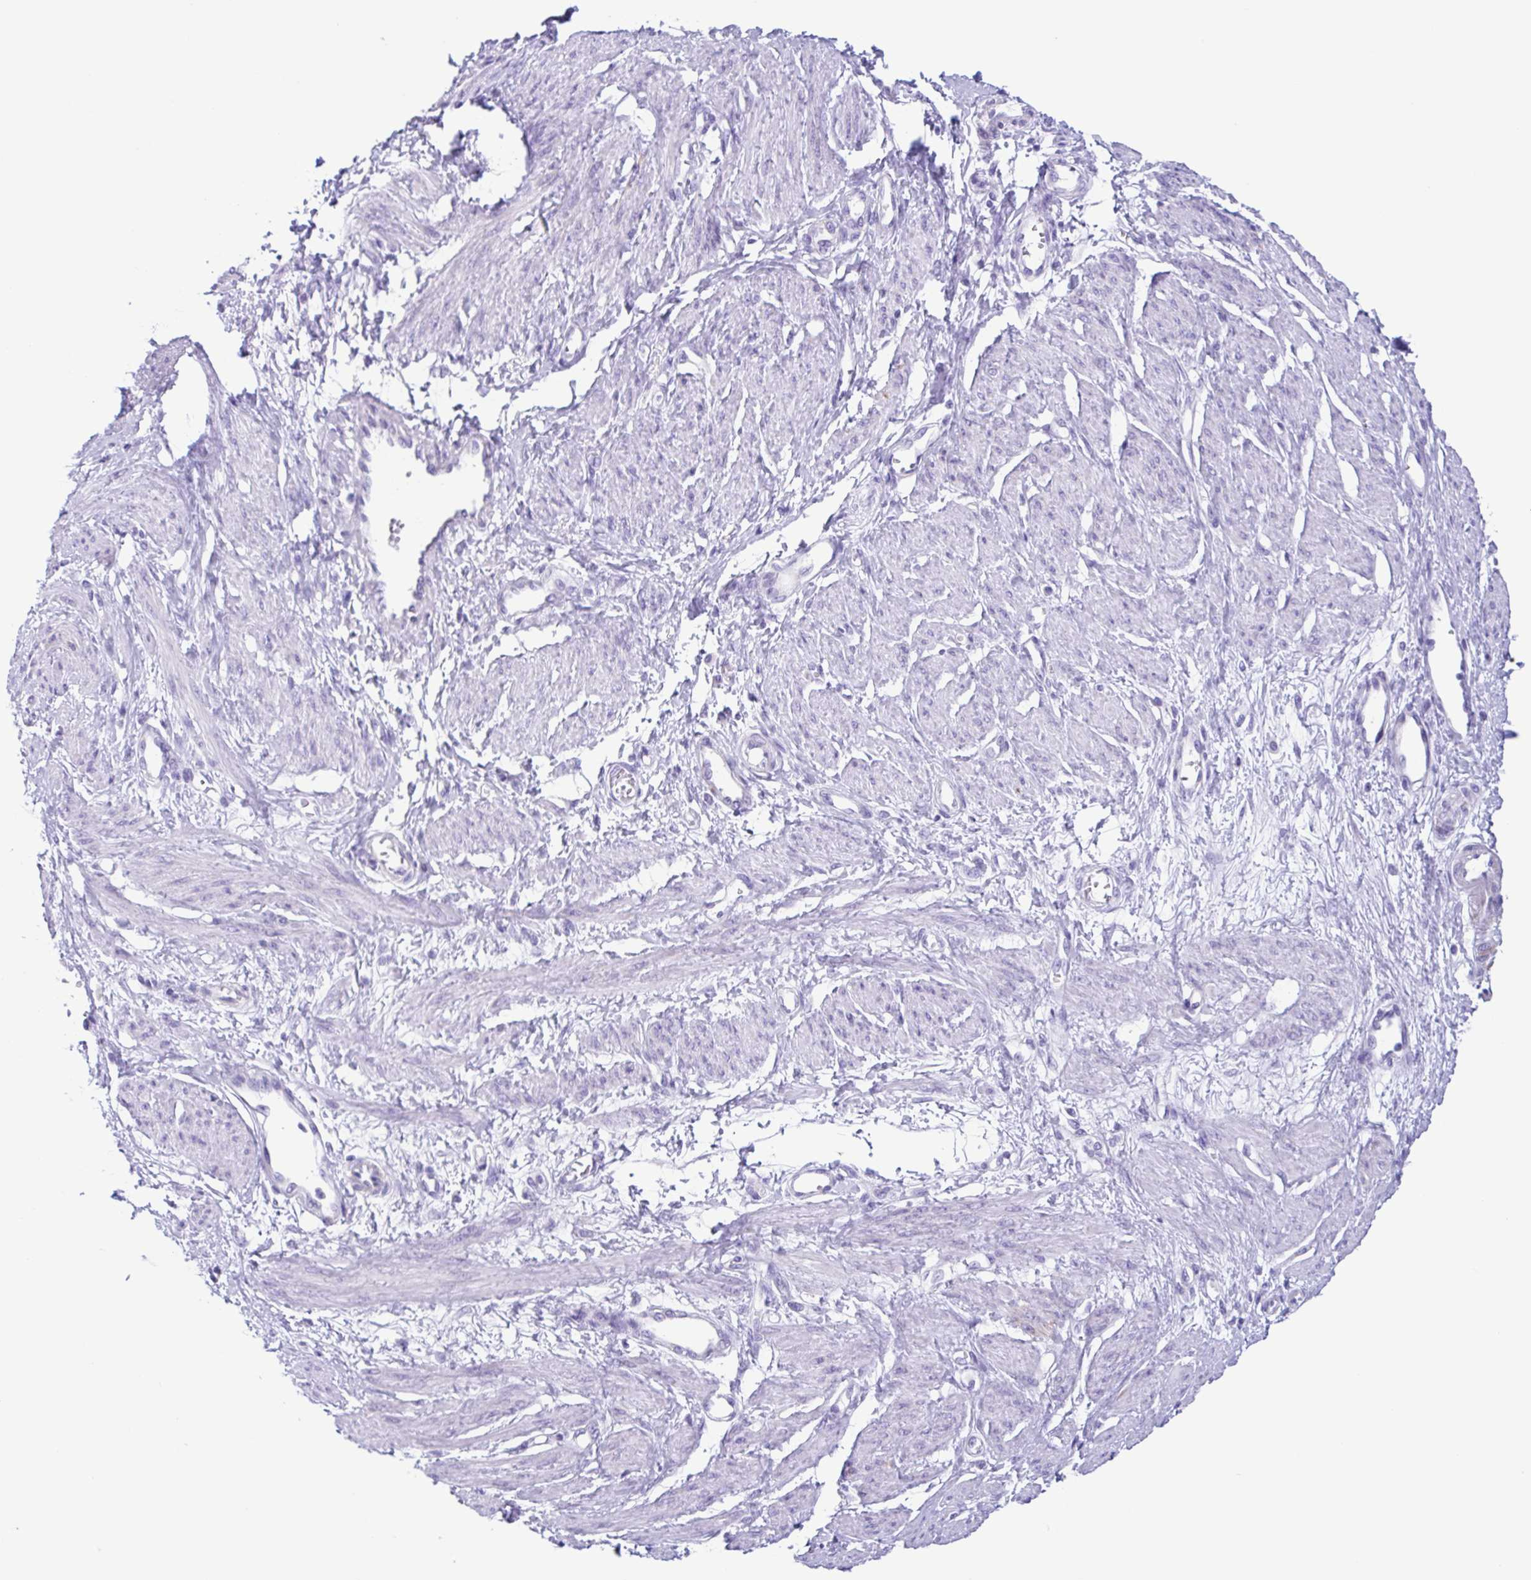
{"staining": {"intensity": "negative", "quantity": "none", "location": "none"}, "tissue": "smooth muscle", "cell_type": "Smooth muscle cells", "image_type": "normal", "snomed": [{"axis": "morphology", "description": "Normal tissue, NOS"}, {"axis": "topography", "description": "Smooth muscle"}, {"axis": "topography", "description": "Uterus"}], "caption": "The image shows no significant positivity in smooth muscle cells of smooth muscle.", "gene": "ACTRT3", "patient": {"sex": "female", "age": 39}}